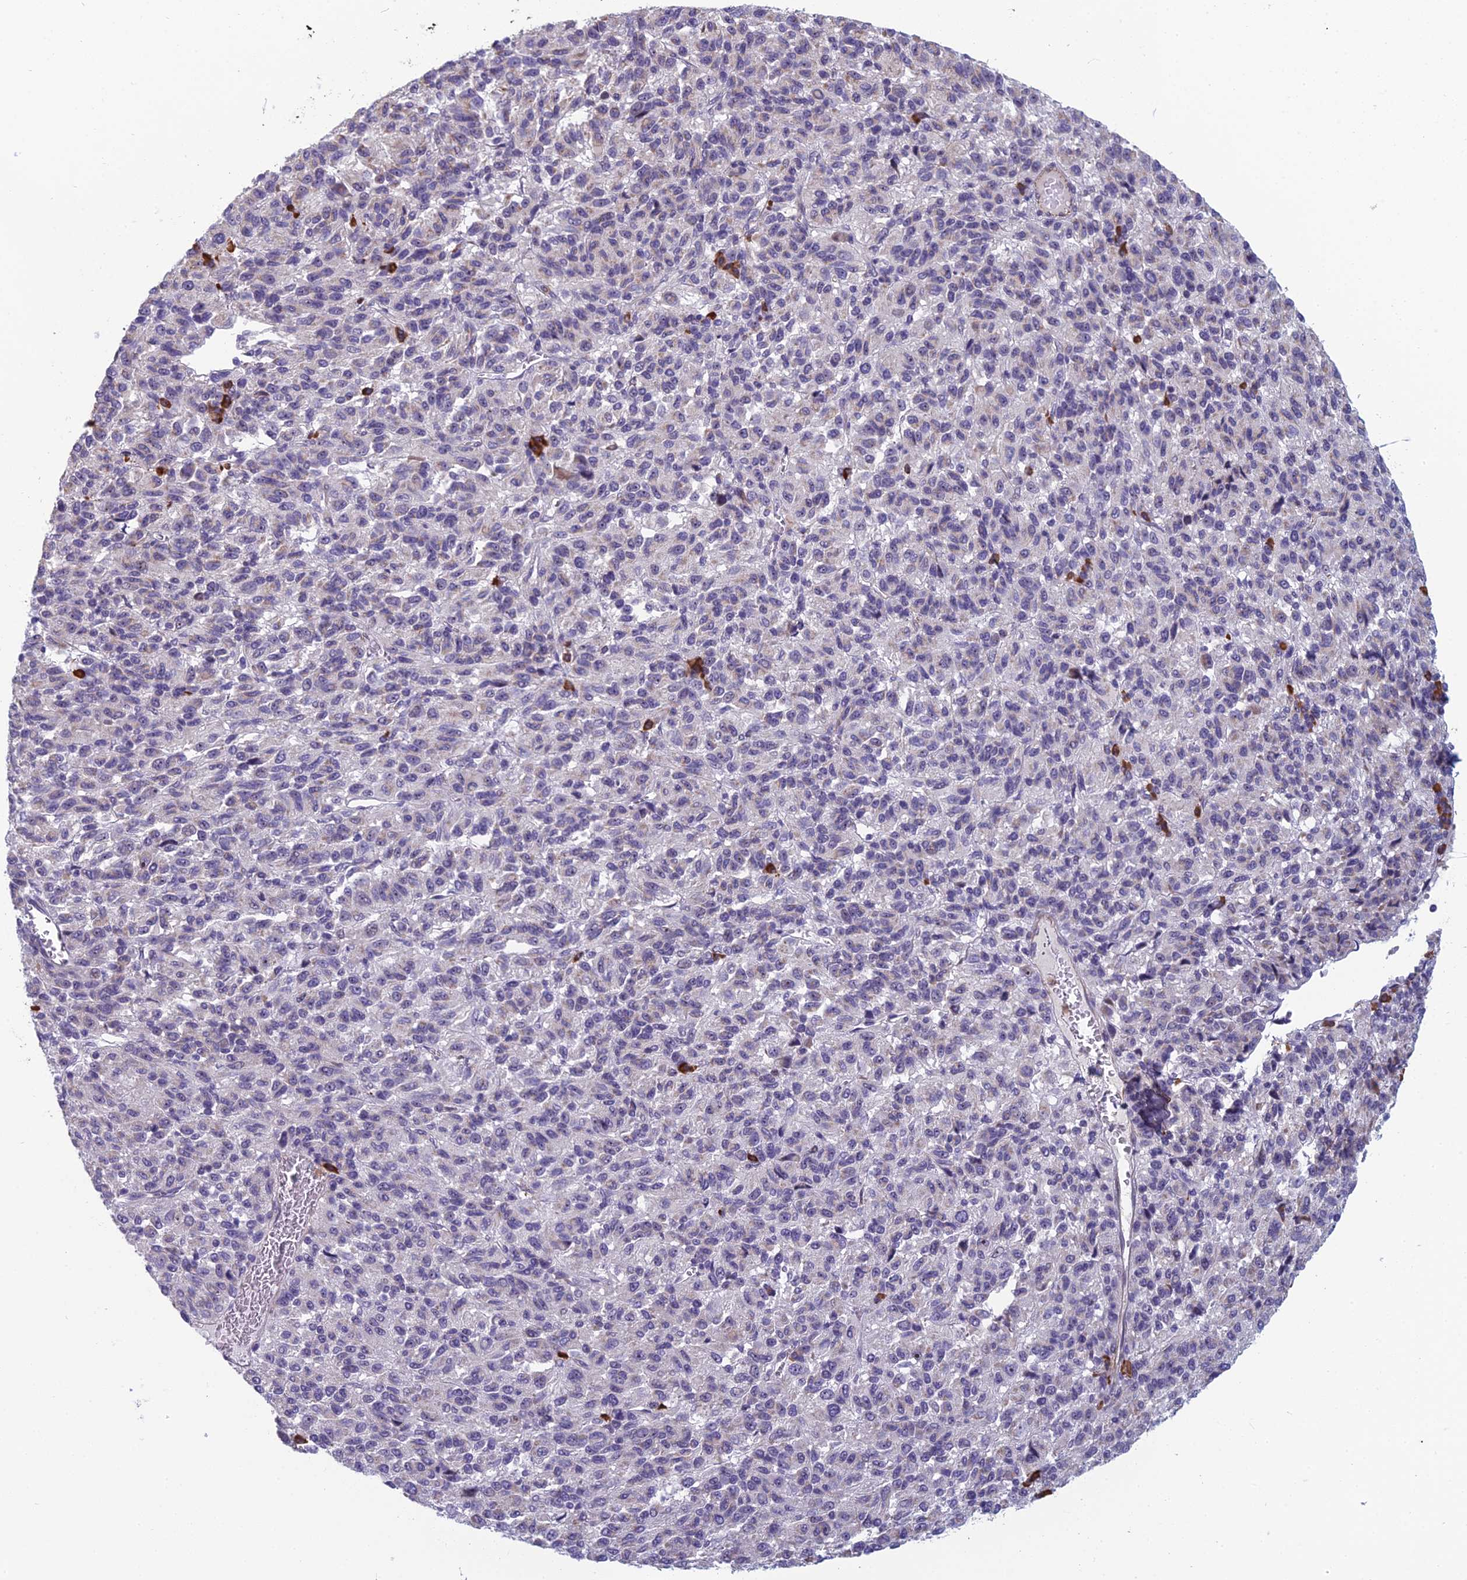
{"staining": {"intensity": "negative", "quantity": "none", "location": "none"}, "tissue": "melanoma", "cell_type": "Tumor cells", "image_type": "cancer", "snomed": [{"axis": "morphology", "description": "Malignant melanoma, Metastatic site"}, {"axis": "topography", "description": "Lung"}], "caption": "Protein analysis of melanoma displays no significant staining in tumor cells.", "gene": "NOC2L", "patient": {"sex": "male", "age": 64}}